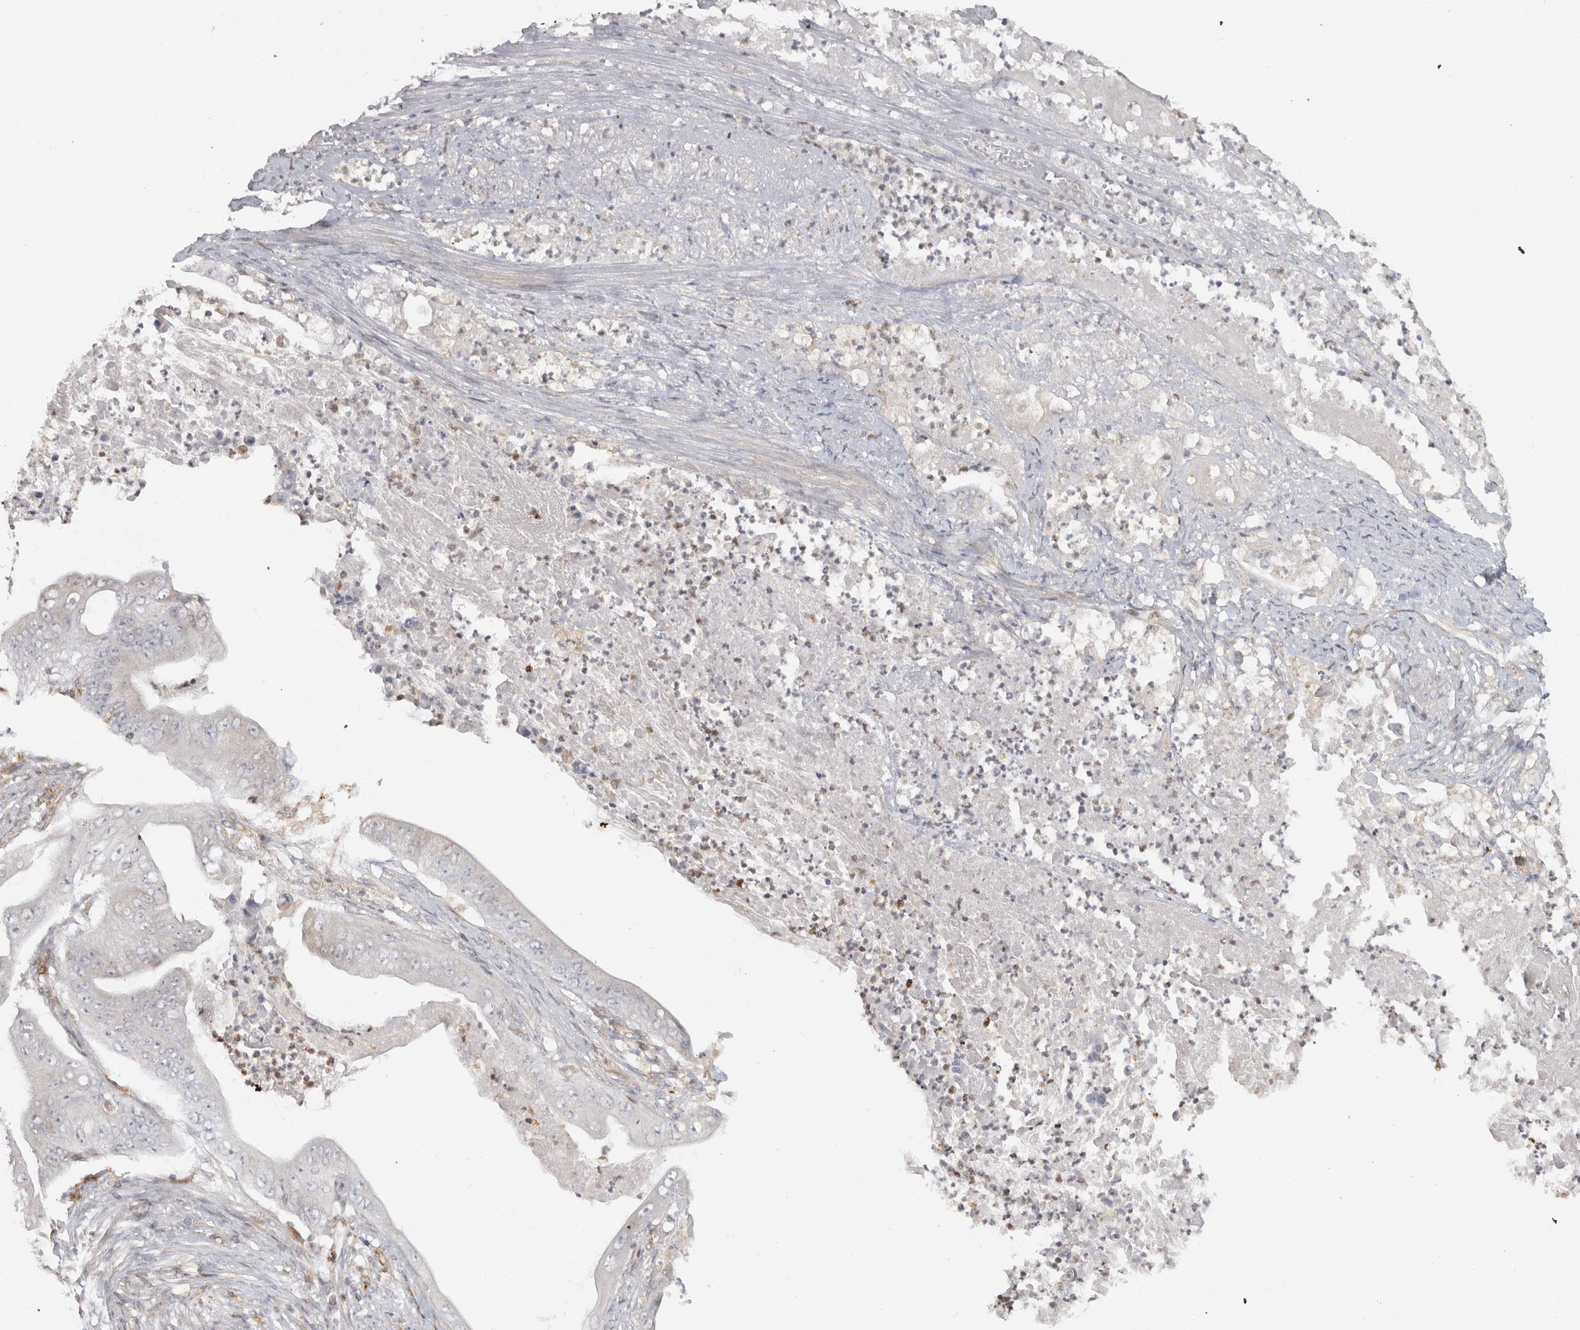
{"staining": {"intensity": "negative", "quantity": "none", "location": "none"}, "tissue": "stomach cancer", "cell_type": "Tumor cells", "image_type": "cancer", "snomed": [{"axis": "morphology", "description": "Adenocarcinoma, NOS"}, {"axis": "topography", "description": "Stomach"}], "caption": "Protein analysis of stomach cancer (adenocarcinoma) shows no significant expression in tumor cells.", "gene": "HLA-E", "patient": {"sex": "female", "age": 73}}